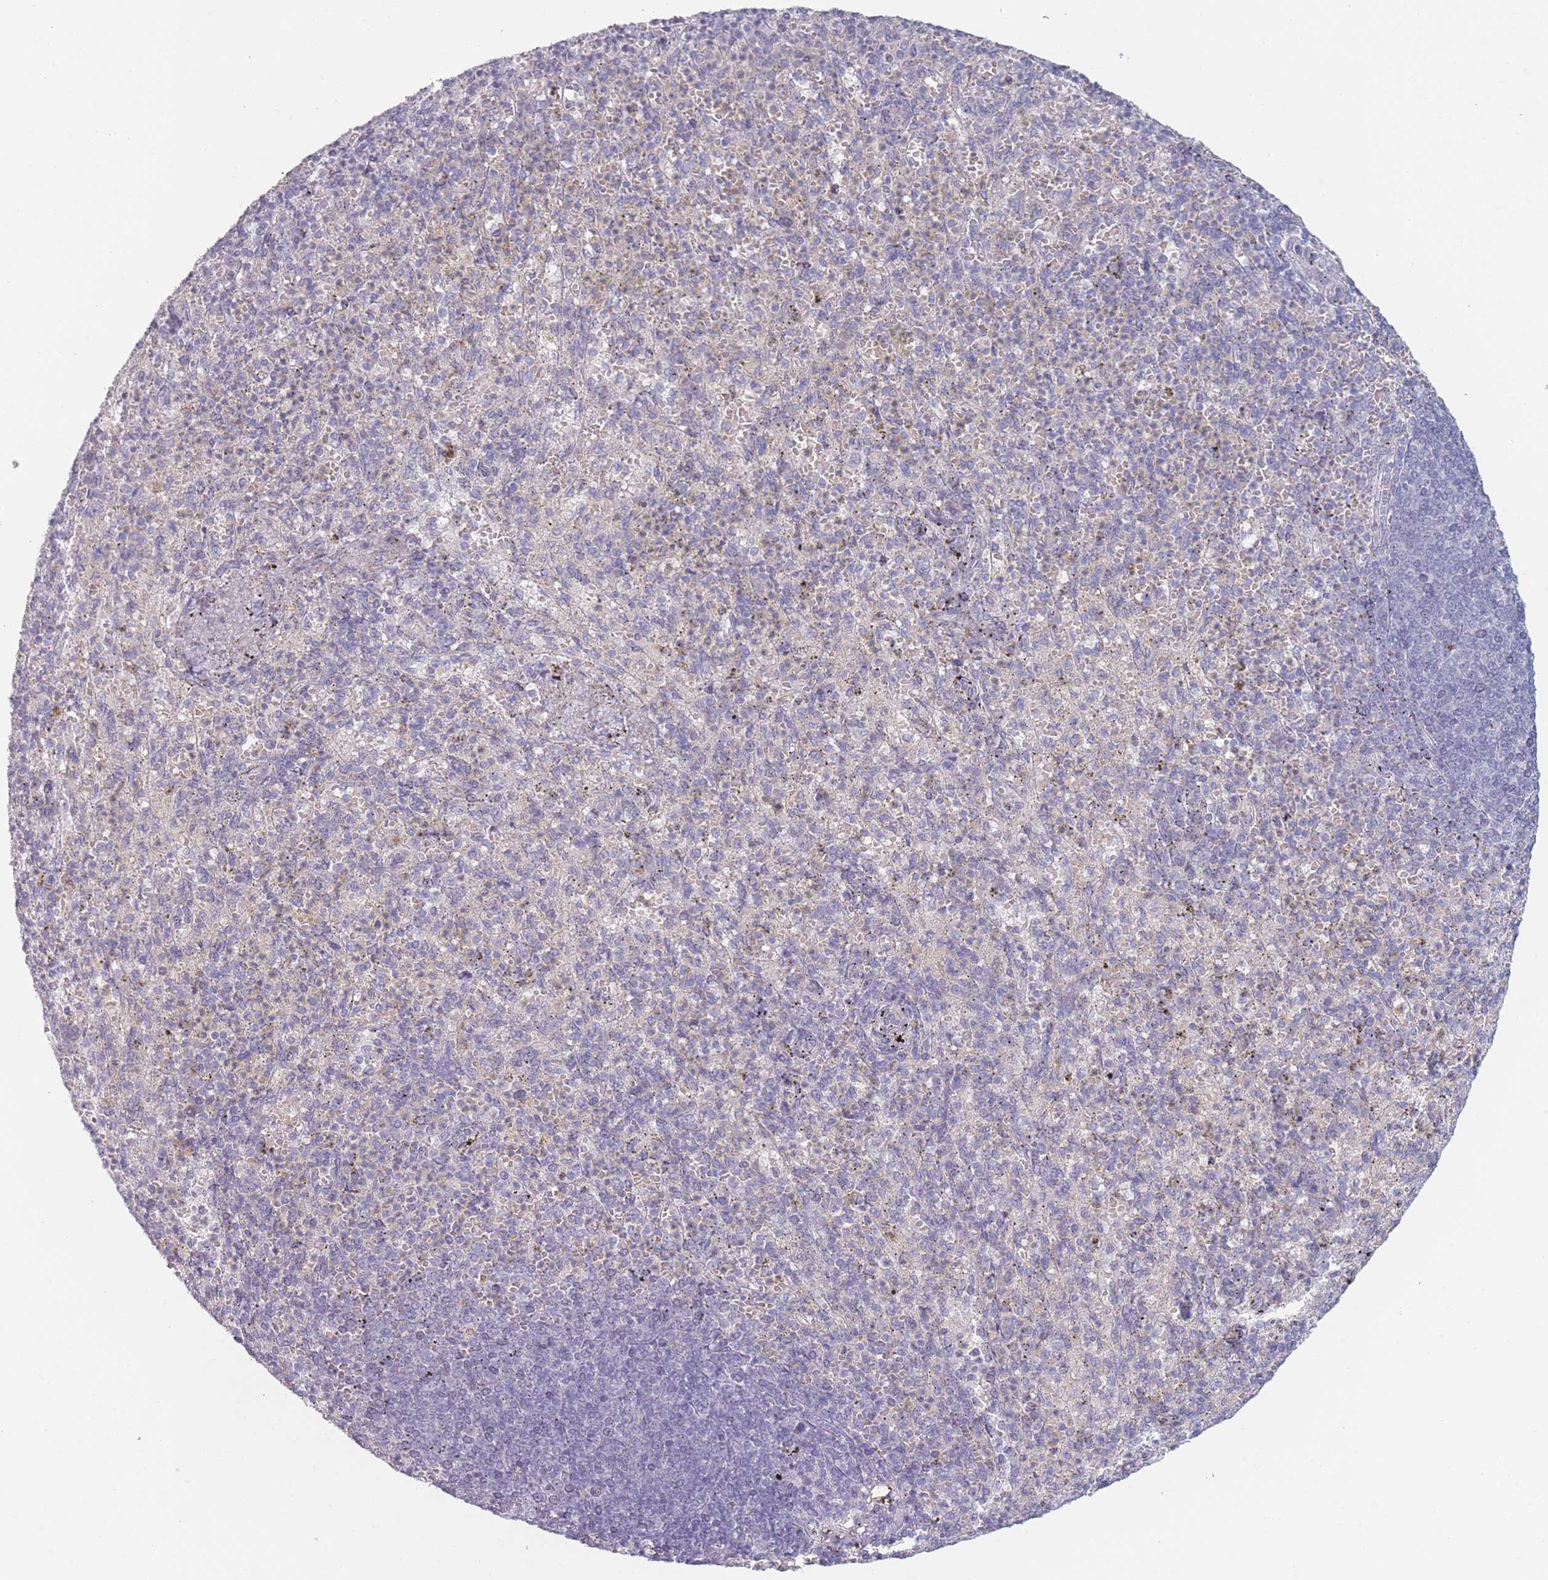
{"staining": {"intensity": "negative", "quantity": "none", "location": "none"}, "tissue": "spleen", "cell_type": "Cells in red pulp", "image_type": "normal", "snomed": [{"axis": "morphology", "description": "Normal tissue, NOS"}, {"axis": "topography", "description": "Spleen"}], "caption": "Immunohistochemistry (IHC) micrograph of unremarkable spleen: spleen stained with DAB shows no significant protein expression in cells in red pulp. Nuclei are stained in blue.", "gene": "RASL10B", "patient": {"sex": "female", "age": 74}}